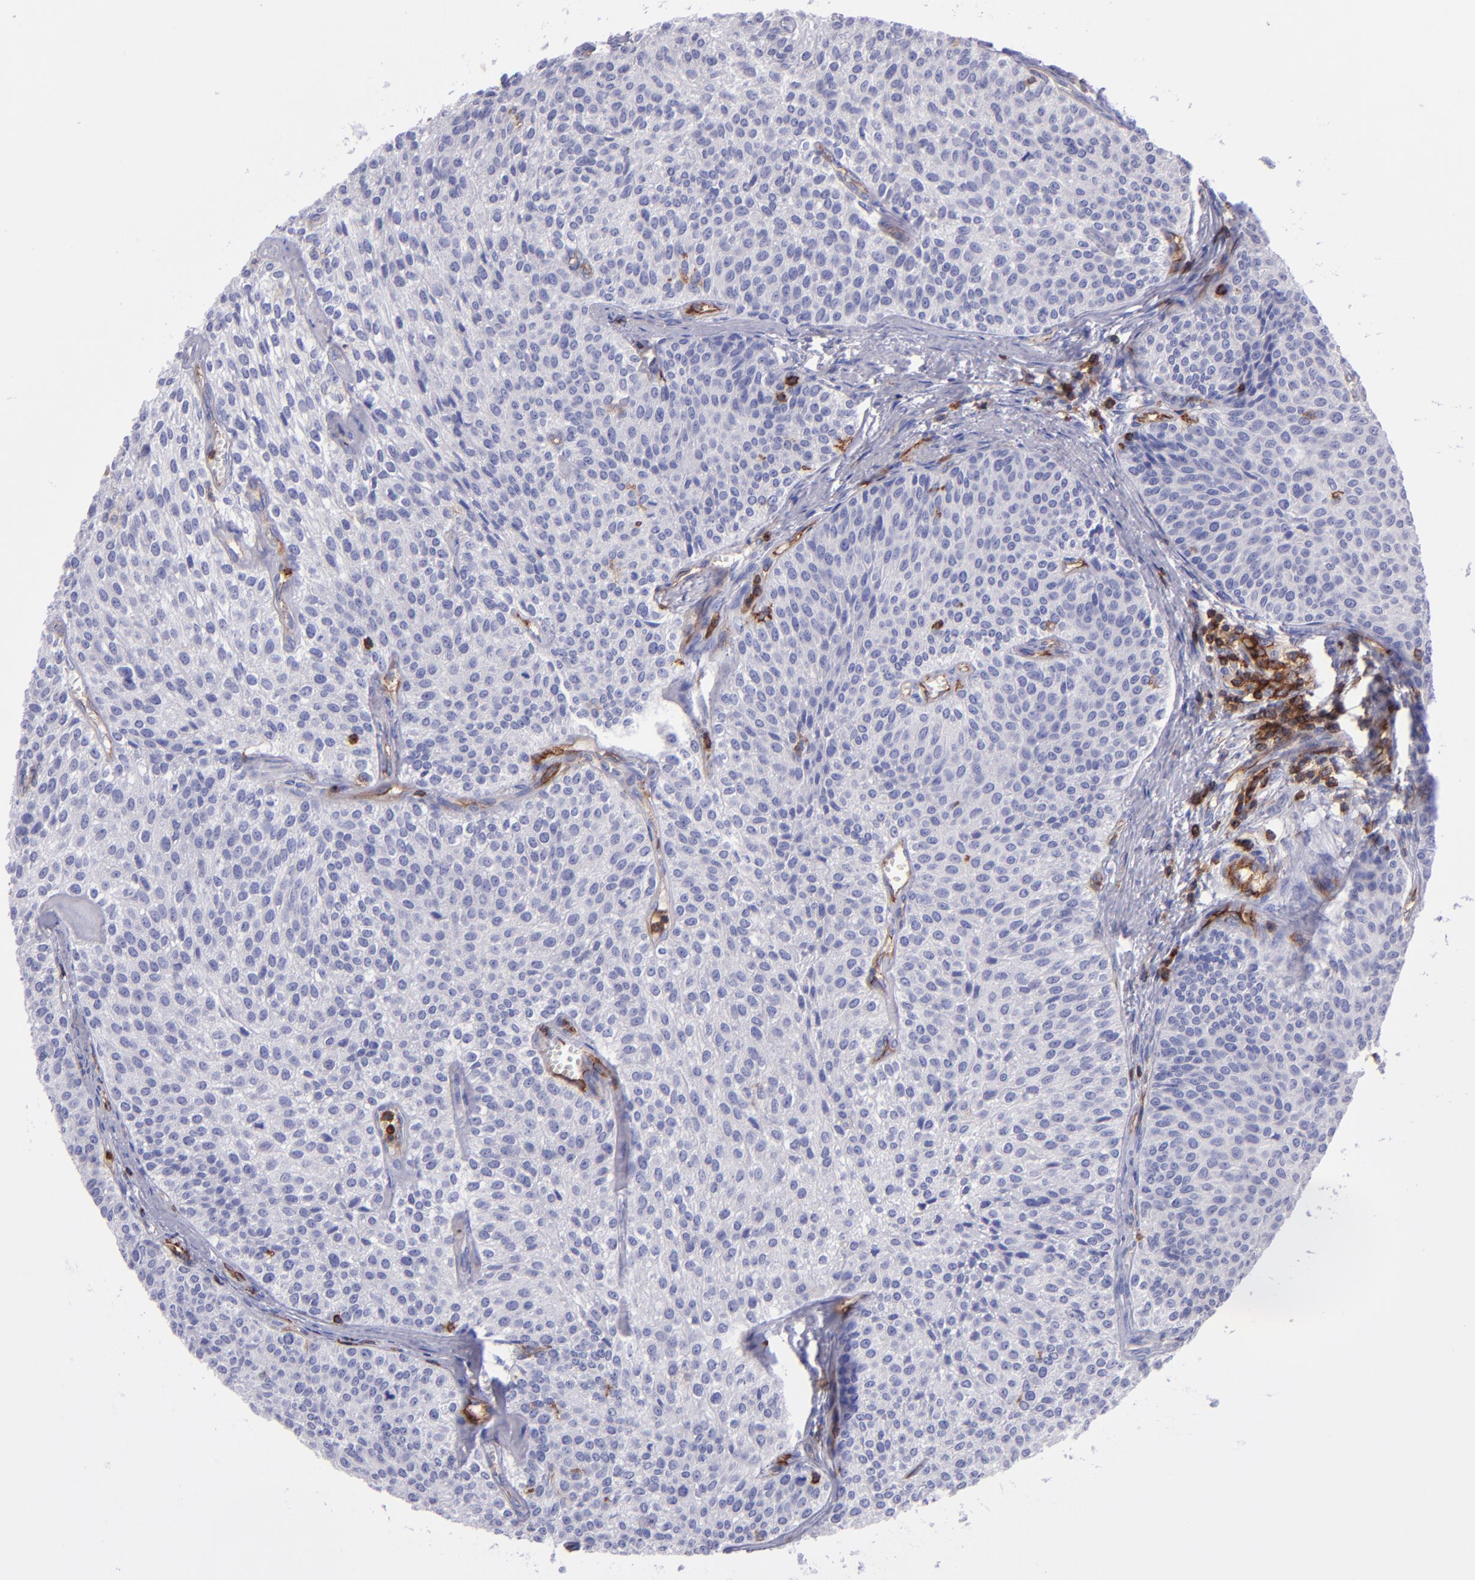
{"staining": {"intensity": "negative", "quantity": "none", "location": "none"}, "tissue": "urothelial cancer", "cell_type": "Tumor cells", "image_type": "cancer", "snomed": [{"axis": "morphology", "description": "Urothelial carcinoma, Low grade"}, {"axis": "topography", "description": "Urinary bladder"}], "caption": "This image is of low-grade urothelial carcinoma stained with immunohistochemistry (IHC) to label a protein in brown with the nuclei are counter-stained blue. There is no positivity in tumor cells.", "gene": "ICAM3", "patient": {"sex": "female", "age": 73}}